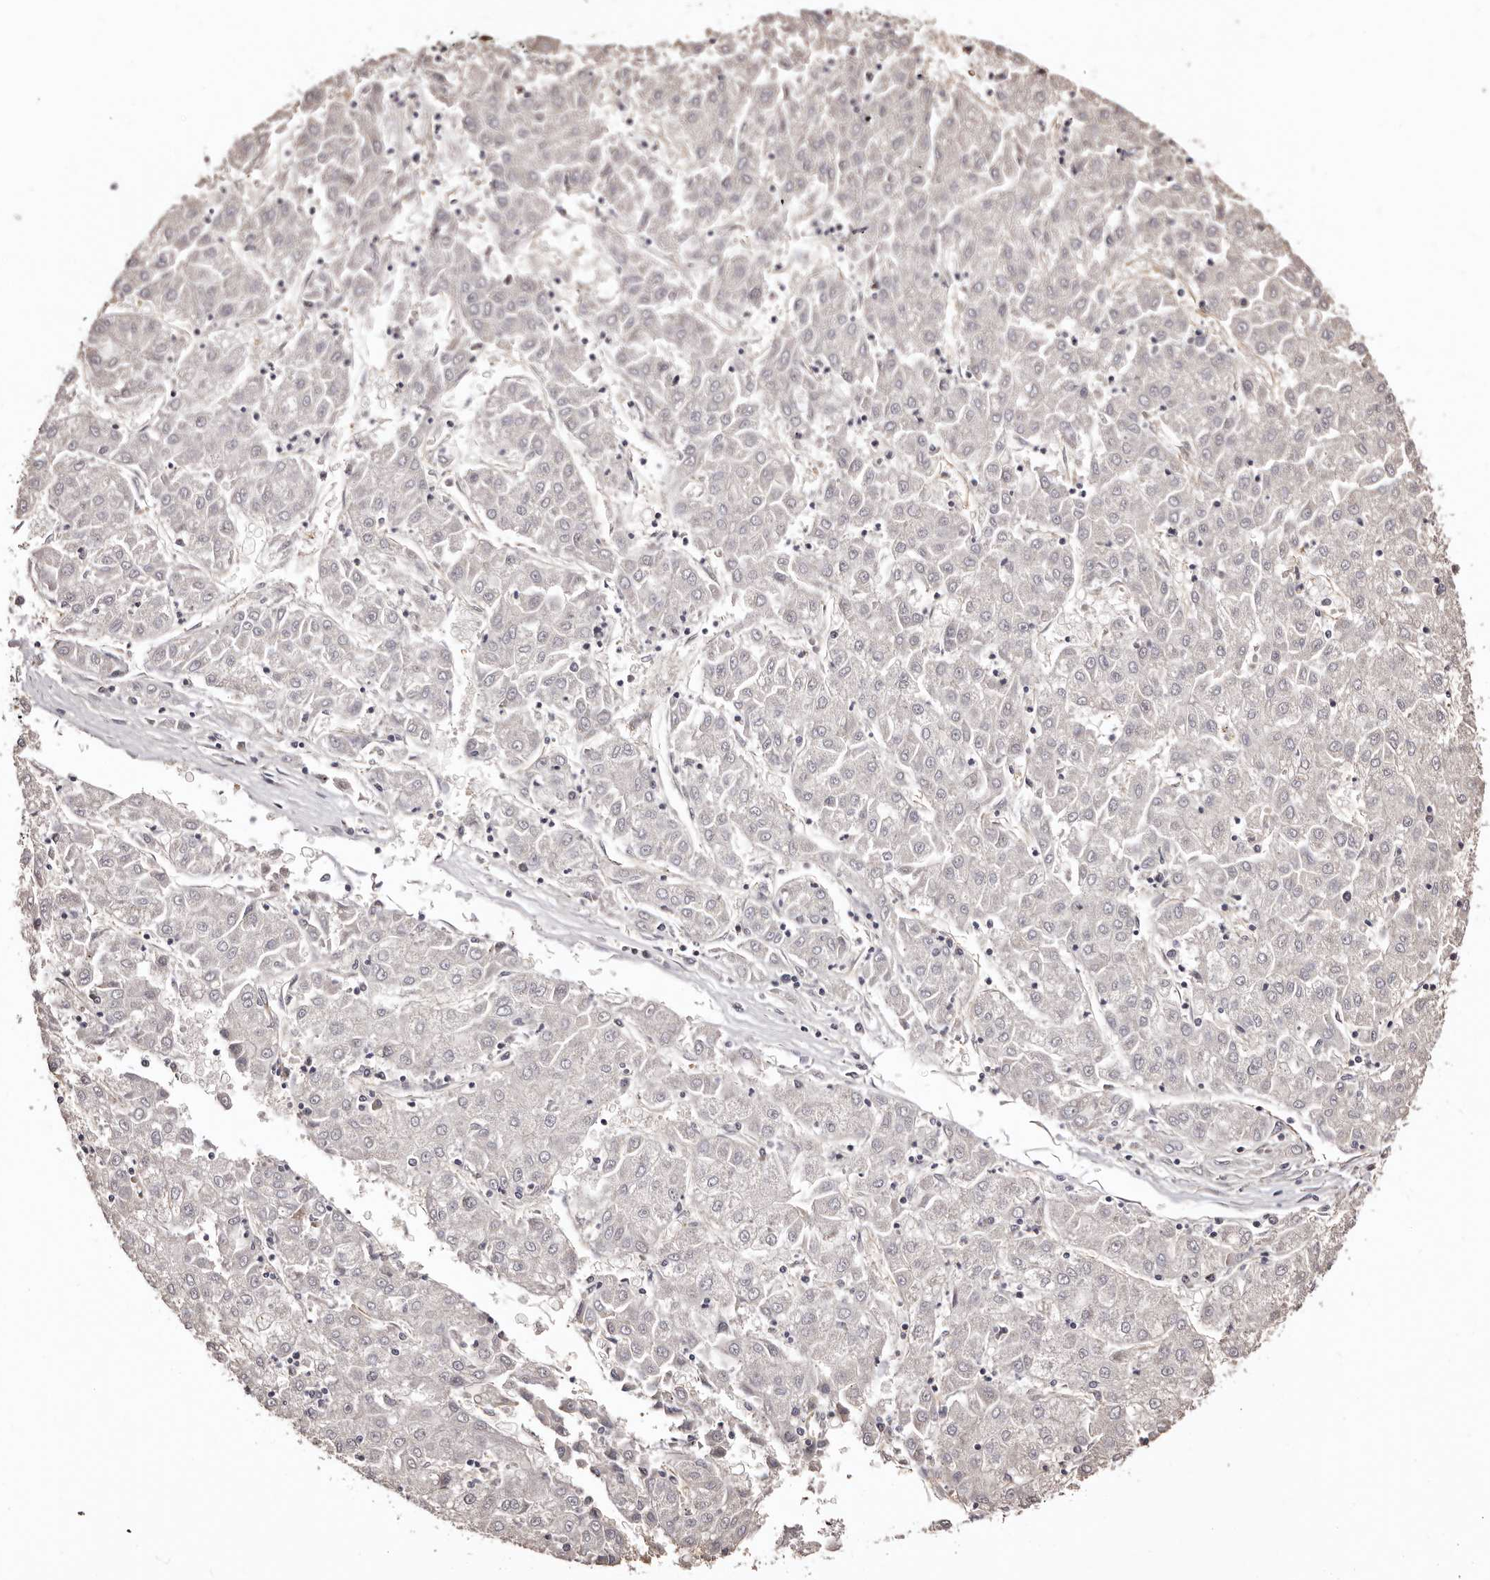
{"staining": {"intensity": "negative", "quantity": "none", "location": "none"}, "tissue": "liver cancer", "cell_type": "Tumor cells", "image_type": "cancer", "snomed": [{"axis": "morphology", "description": "Carcinoma, Hepatocellular, NOS"}, {"axis": "topography", "description": "Liver"}], "caption": "This micrograph is of liver hepatocellular carcinoma stained with IHC to label a protein in brown with the nuclei are counter-stained blue. There is no positivity in tumor cells.", "gene": "ZNF557", "patient": {"sex": "male", "age": 72}}